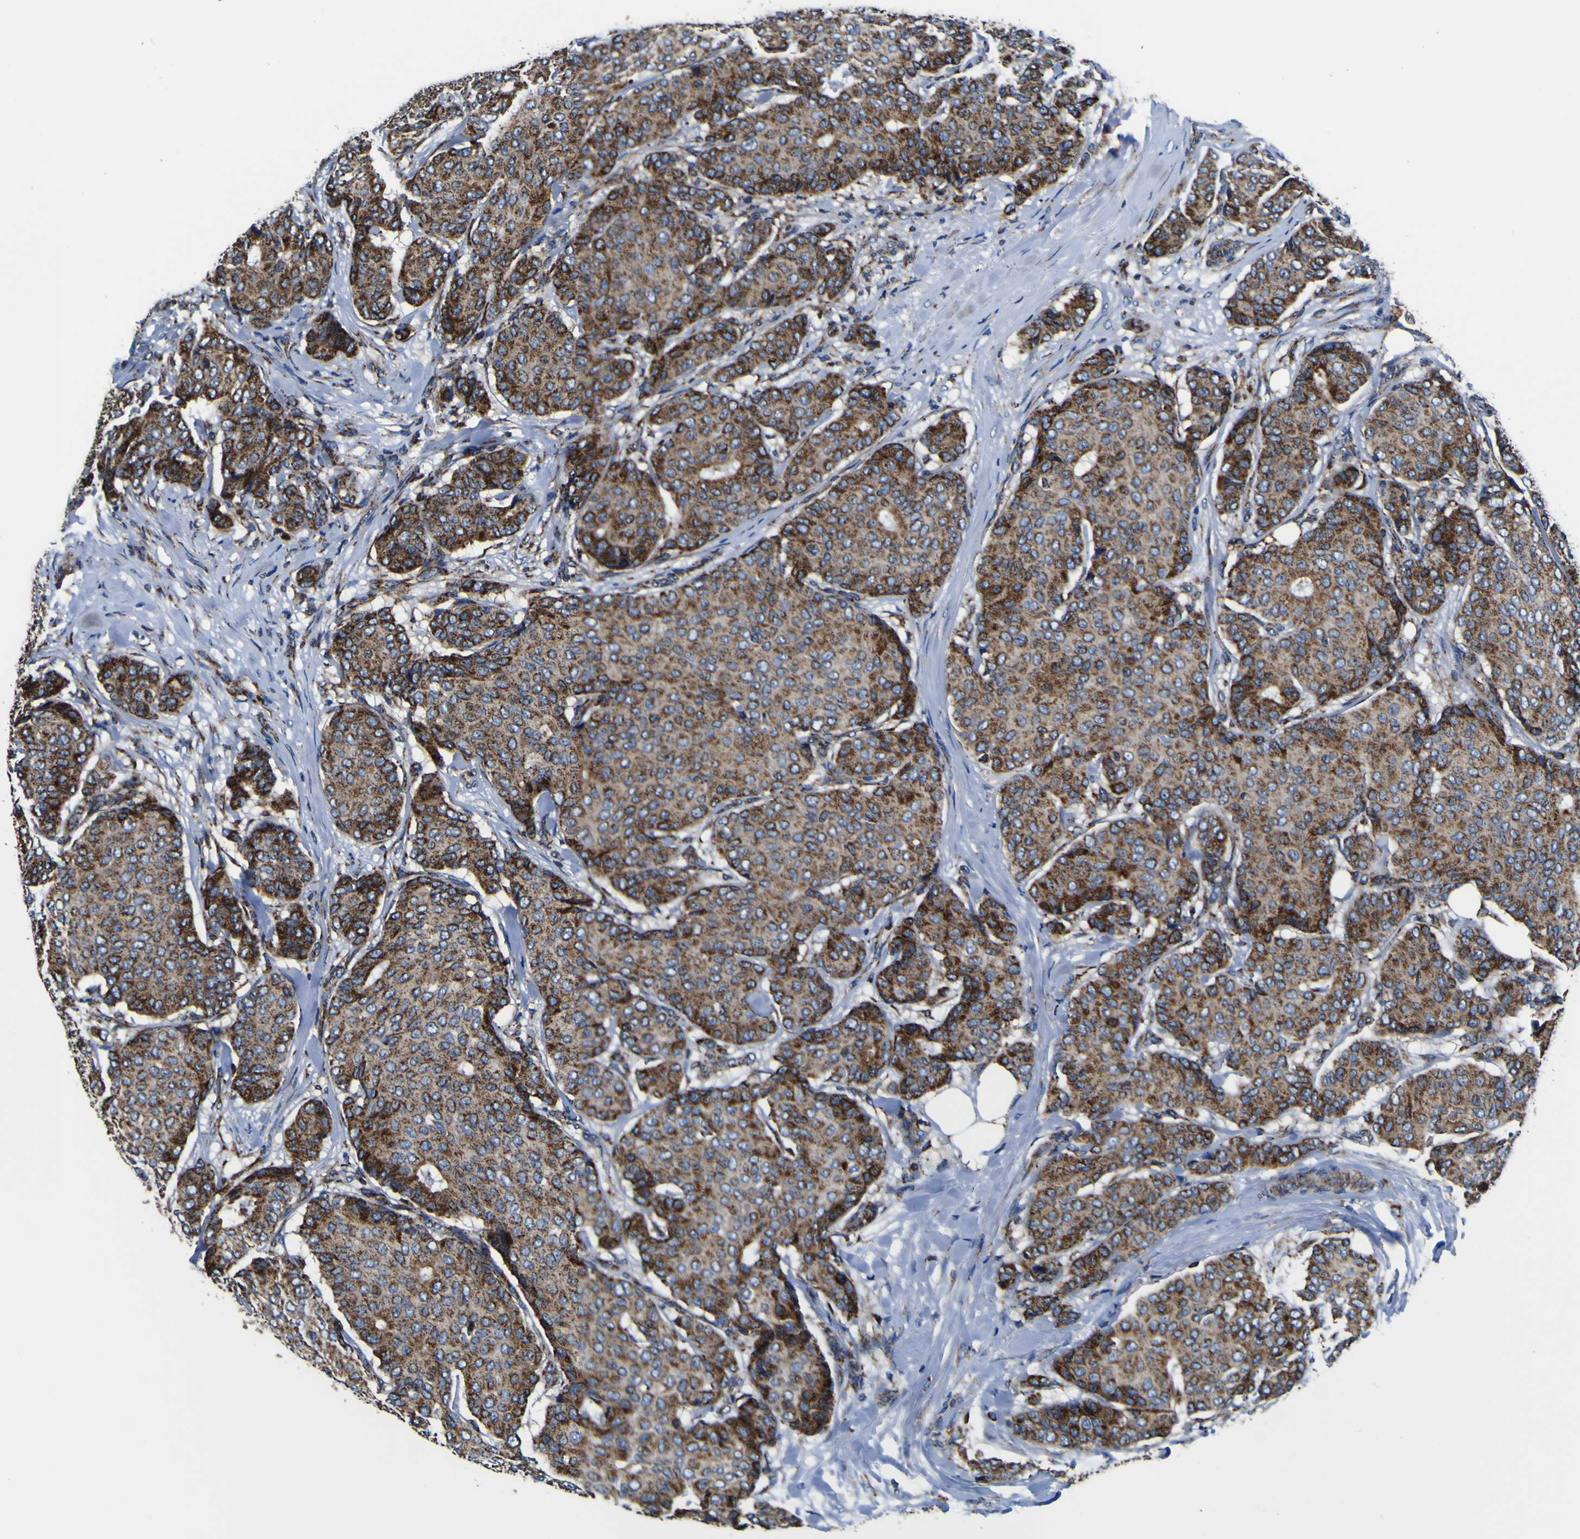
{"staining": {"intensity": "strong", "quantity": ">75%", "location": "cytoplasmic/membranous"}, "tissue": "breast cancer", "cell_type": "Tumor cells", "image_type": "cancer", "snomed": [{"axis": "morphology", "description": "Duct carcinoma"}, {"axis": "topography", "description": "Breast"}], "caption": "There is high levels of strong cytoplasmic/membranous positivity in tumor cells of breast cancer, as demonstrated by immunohistochemical staining (brown color).", "gene": "PTRH2", "patient": {"sex": "female", "age": 75}}